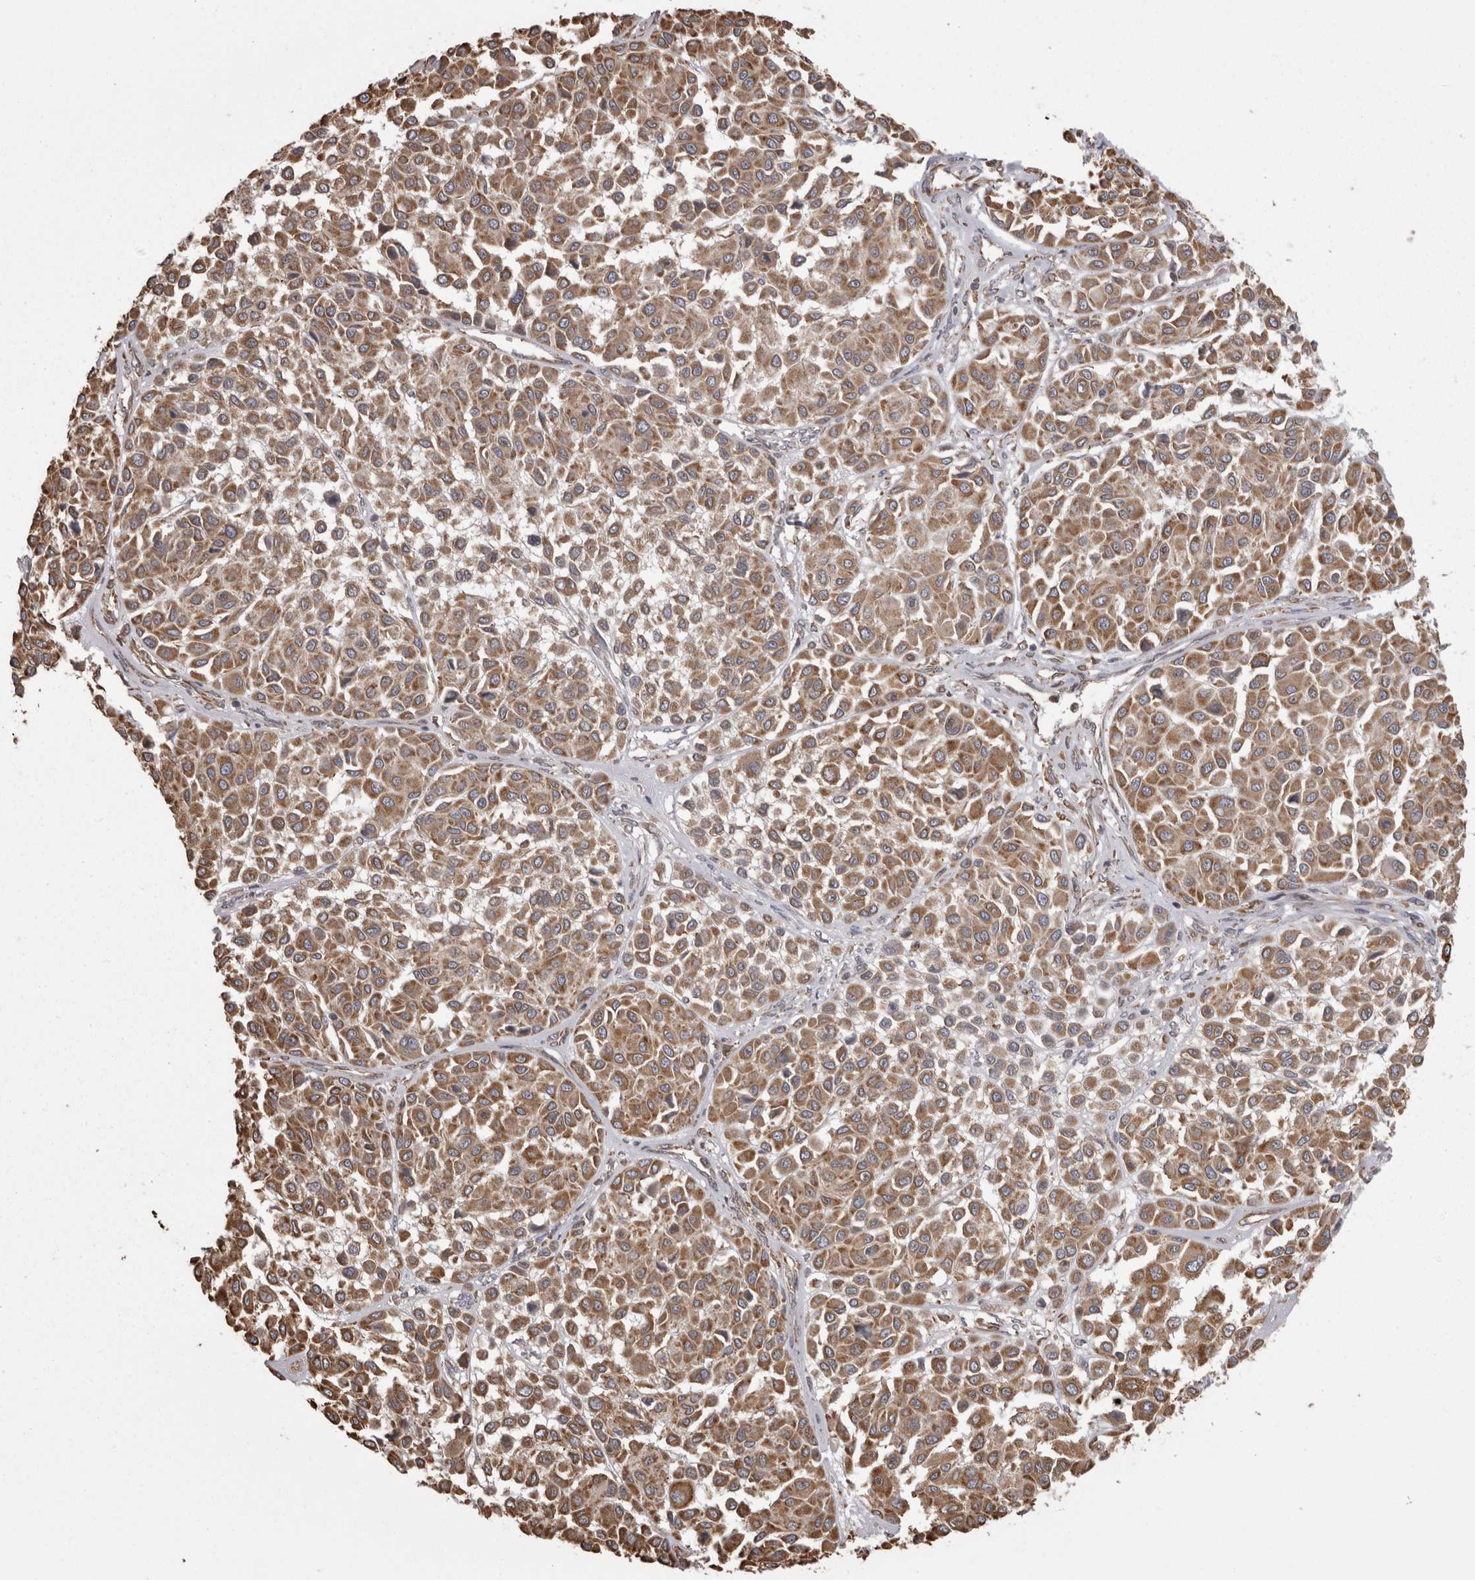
{"staining": {"intensity": "moderate", "quantity": ">75%", "location": "cytoplasmic/membranous"}, "tissue": "melanoma", "cell_type": "Tumor cells", "image_type": "cancer", "snomed": [{"axis": "morphology", "description": "Malignant melanoma, Metastatic site"}, {"axis": "topography", "description": "Soft tissue"}], "caption": "Melanoma stained with DAB (3,3'-diaminobenzidine) immunohistochemistry (IHC) displays medium levels of moderate cytoplasmic/membranous expression in about >75% of tumor cells.", "gene": "PON2", "patient": {"sex": "male", "age": 41}}